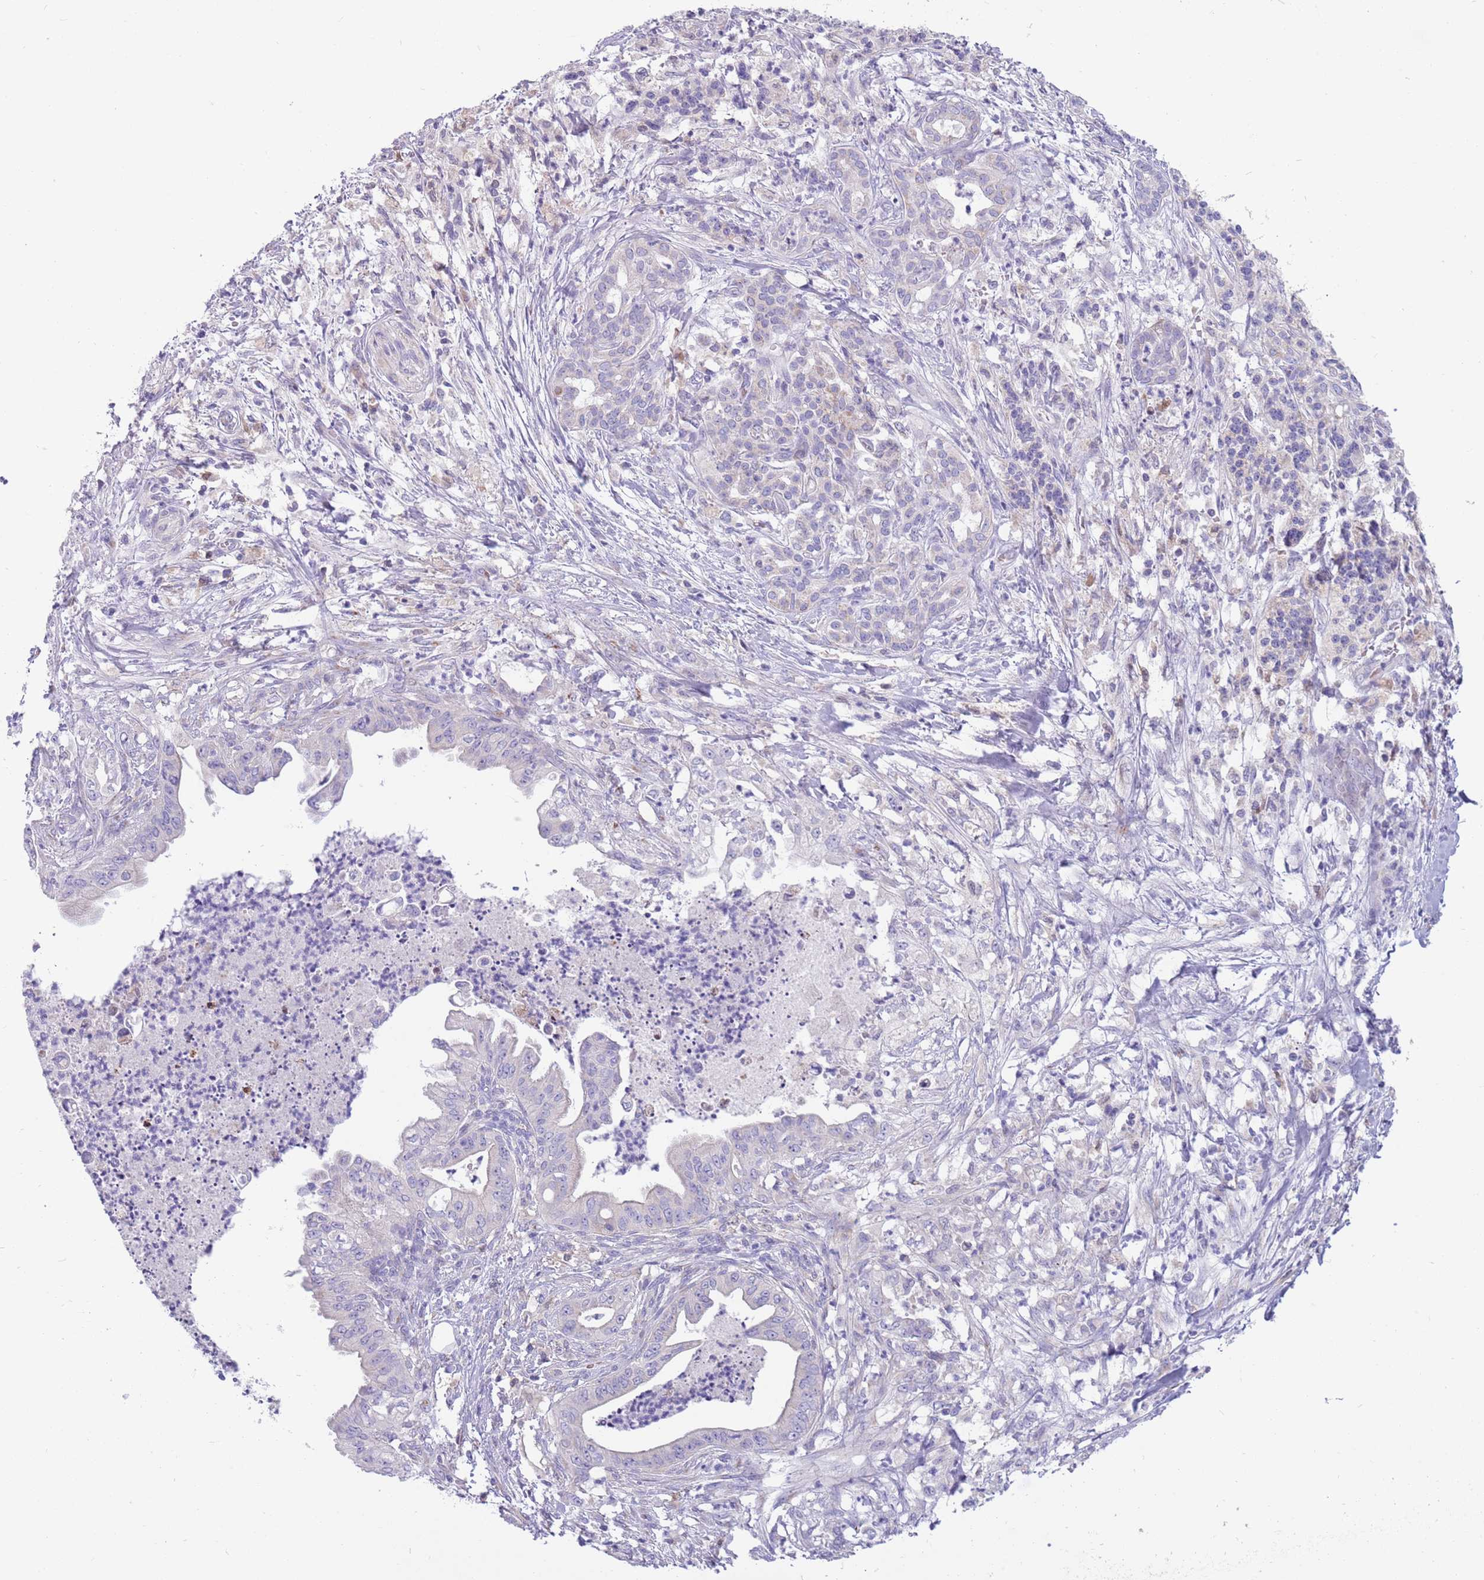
{"staining": {"intensity": "negative", "quantity": "none", "location": "none"}, "tissue": "pancreatic cancer", "cell_type": "Tumor cells", "image_type": "cancer", "snomed": [{"axis": "morphology", "description": "Adenocarcinoma, NOS"}, {"axis": "topography", "description": "Pancreas"}], "caption": "Immunohistochemistry histopathology image of human pancreatic cancer (adenocarcinoma) stained for a protein (brown), which shows no expression in tumor cells. The staining was performed using DAB to visualize the protein expression in brown, while the nuclei were stained in blue with hematoxylin (Magnification: 20x).", "gene": "DDHD1", "patient": {"sex": "male", "age": 58}}